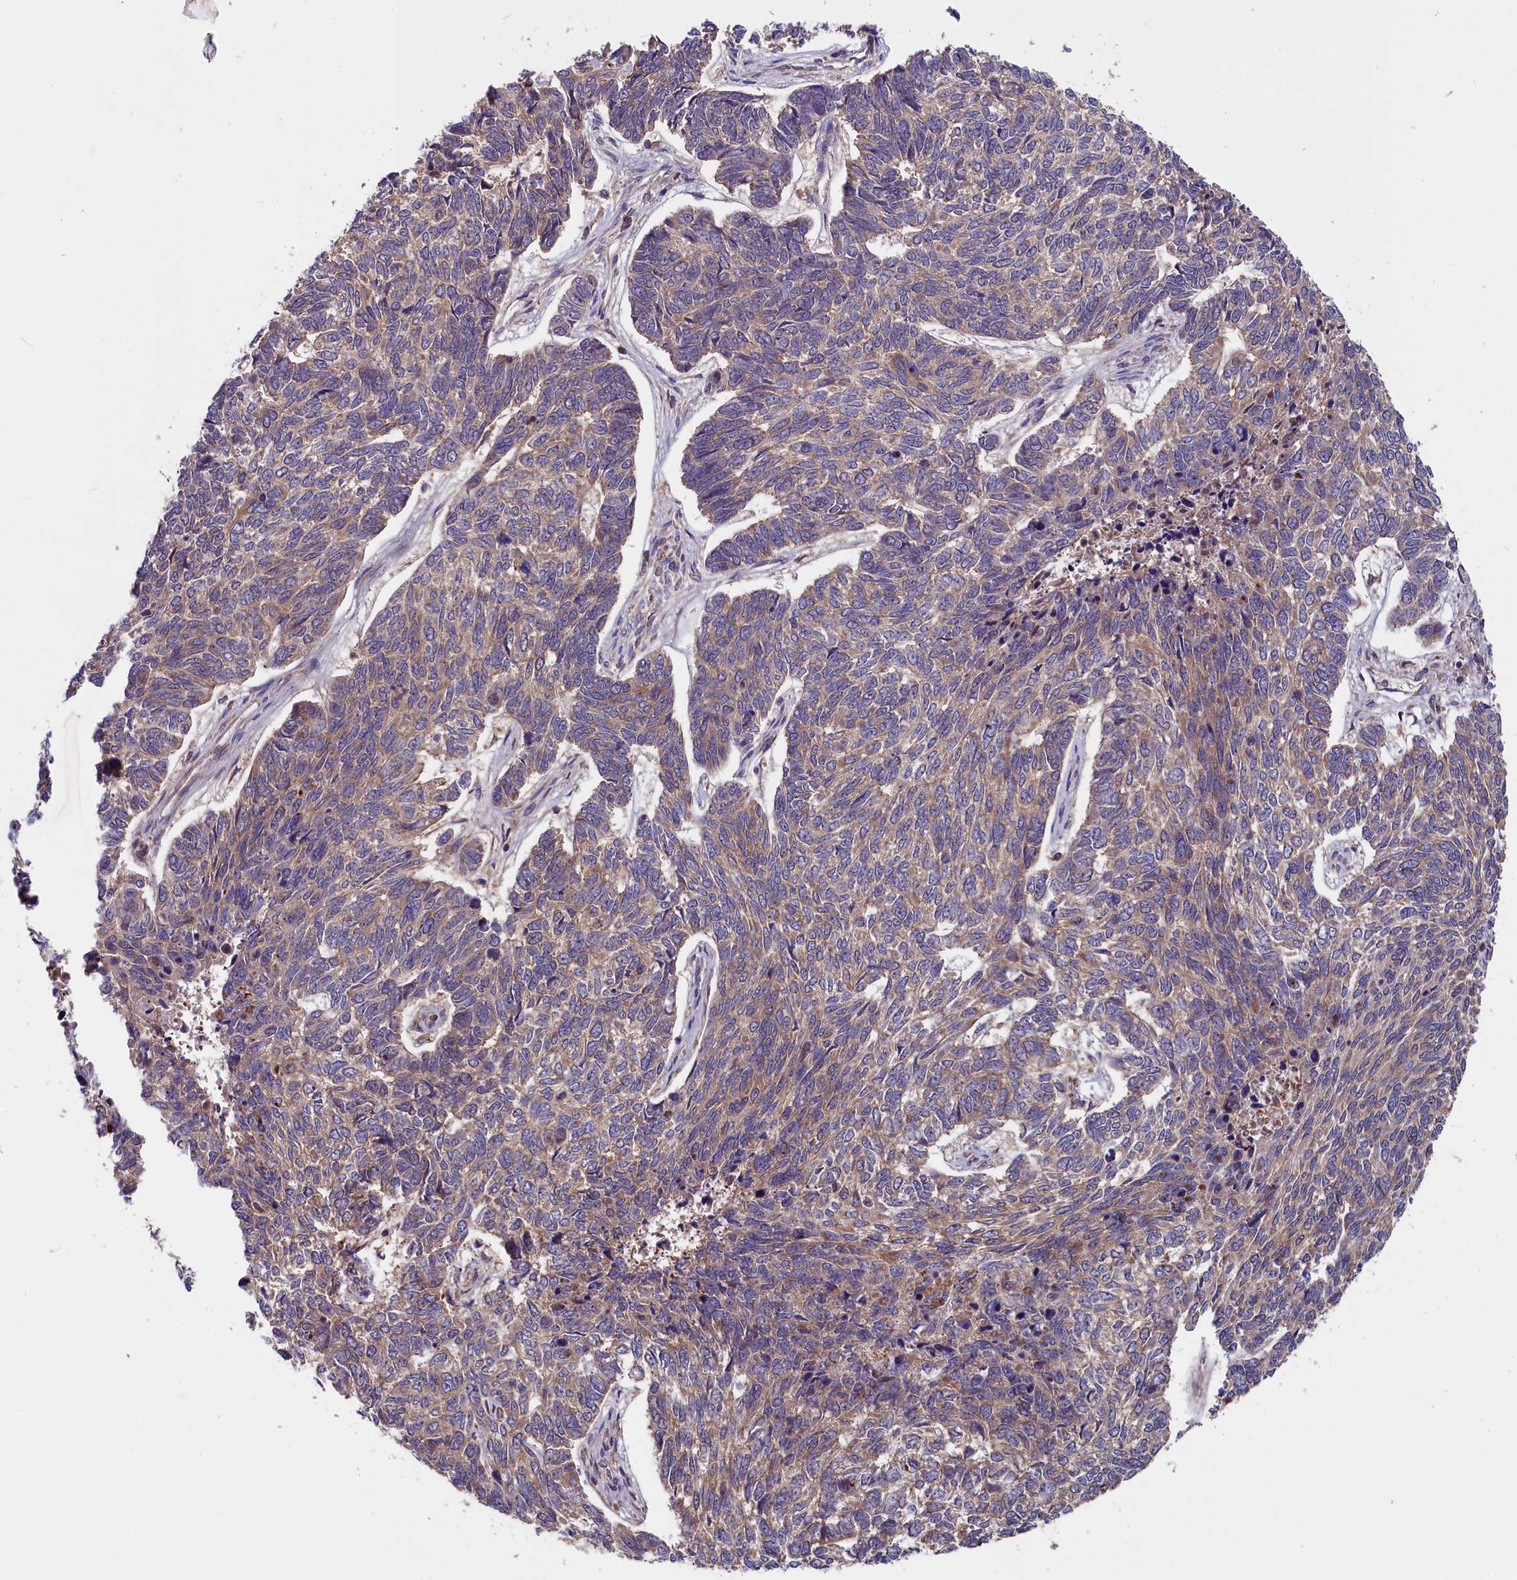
{"staining": {"intensity": "moderate", "quantity": "<25%", "location": "cytoplasmic/membranous"}, "tissue": "skin cancer", "cell_type": "Tumor cells", "image_type": "cancer", "snomed": [{"axis": "morphology", "description": "Basal cell carcinoma"}, {"axis": "topography", "description": "Skin"}], "caption": "Immunohistochemical staining of basal cell carcinoma (skin) demonstrates low levels of moderate cytoplasmic/membranous protein expression in about <25% of tumor cells.", "gene": "MYO9B", "patient": {"sex": "female", "age": 65}}